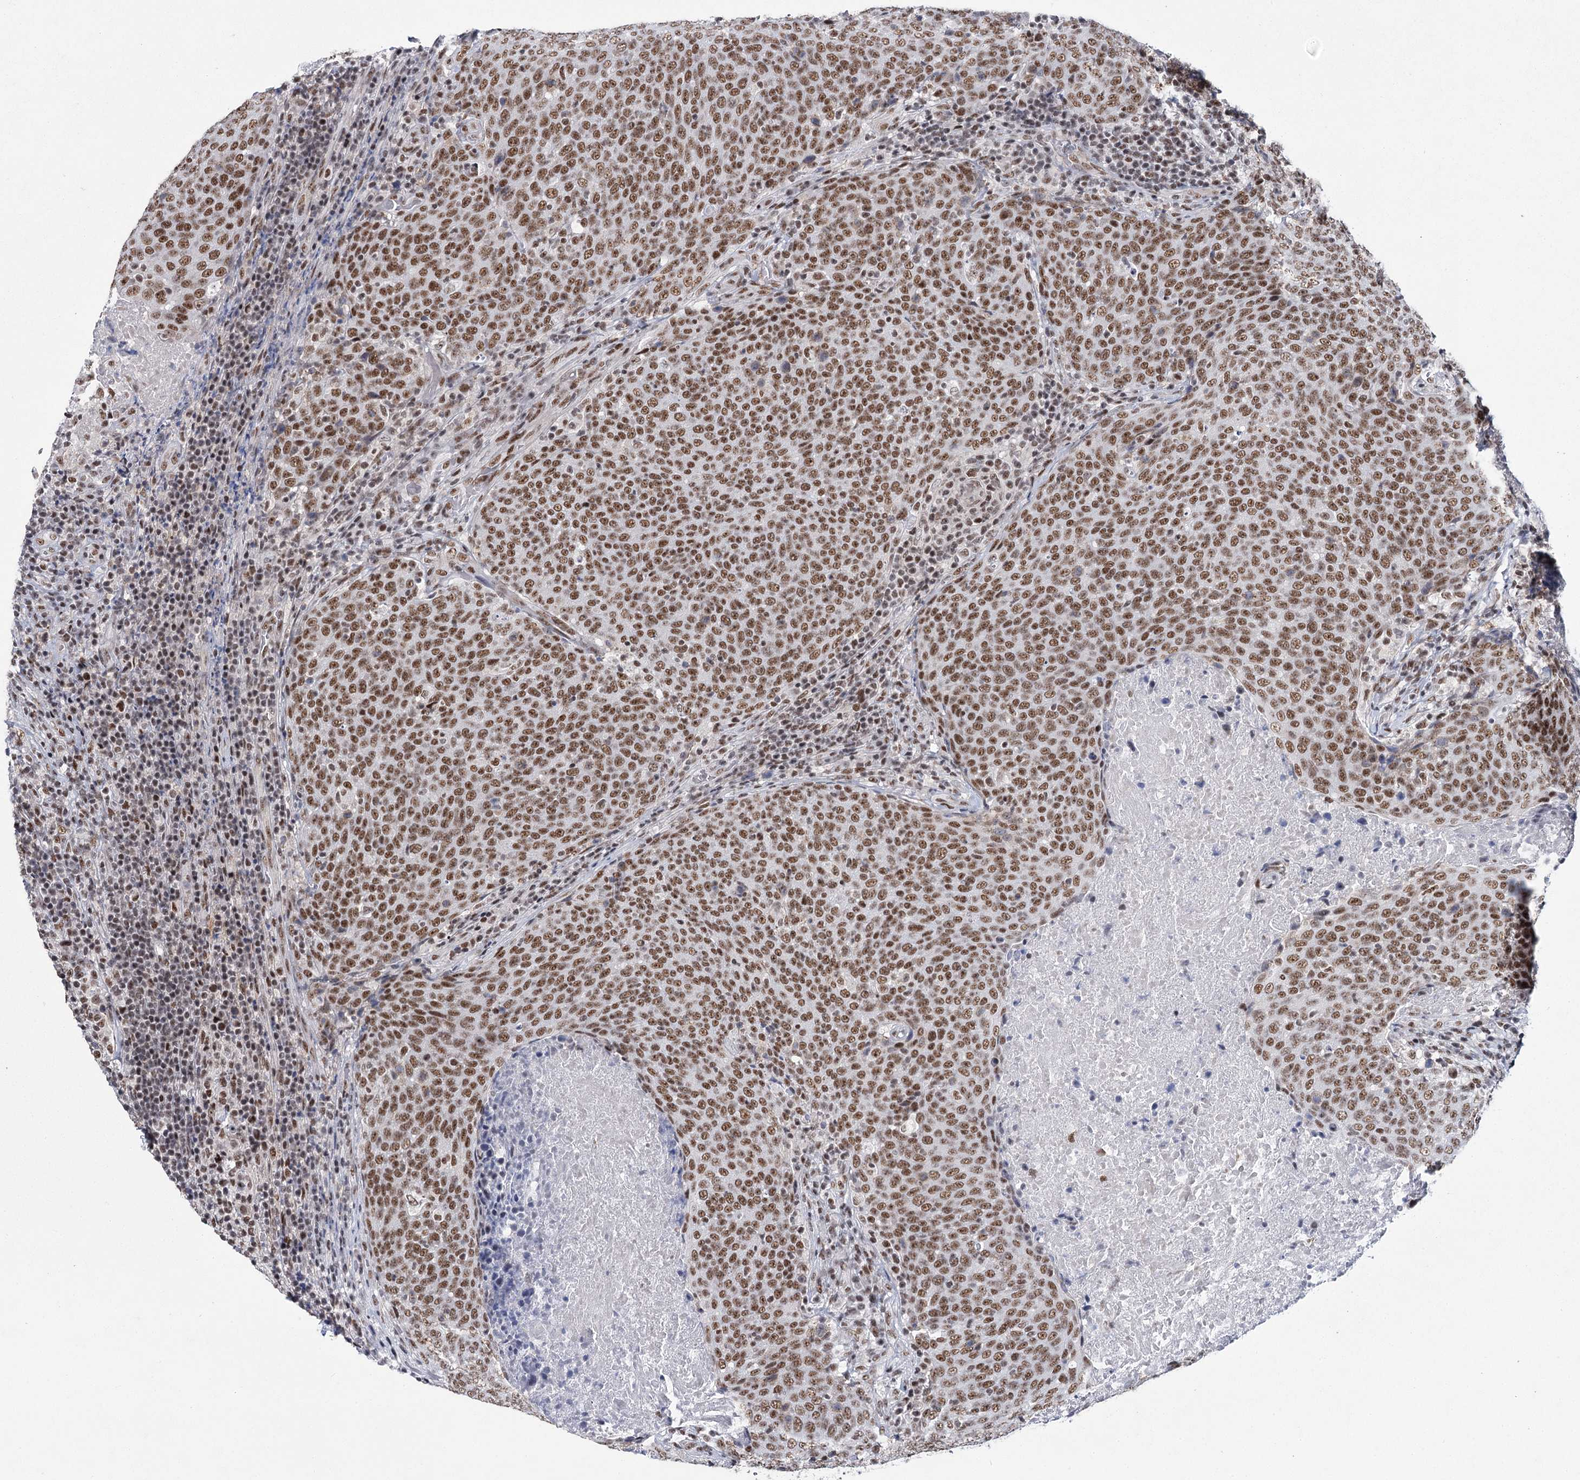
{"staining": {"intensity": "moderate", "quantity": ">75%", "location": "nuclear"}, "tissue": "head and neck cancer", "cell_type": "Tumor cells", "image_type": "cancer", "snomed": [{"axis": "morphology", "description": "Squamous cell carcinoma, NOS"}, {"axis": "morphology", "description": "Squamous cell carcinoma, metastatic, NOS"}, {"axis": "topography", "description": "Lymph node"}, {"axis": "topography", "description": "Head-Neck"}], "caption": "Squamous cell carcinoma (head and neck) was stained to show a protein in brown. There is medium levels of moderate nuclear staining in about >75% of tumor cells.", "gene": "SCAF8", "patient": {"sex": "male", "age": 62}}